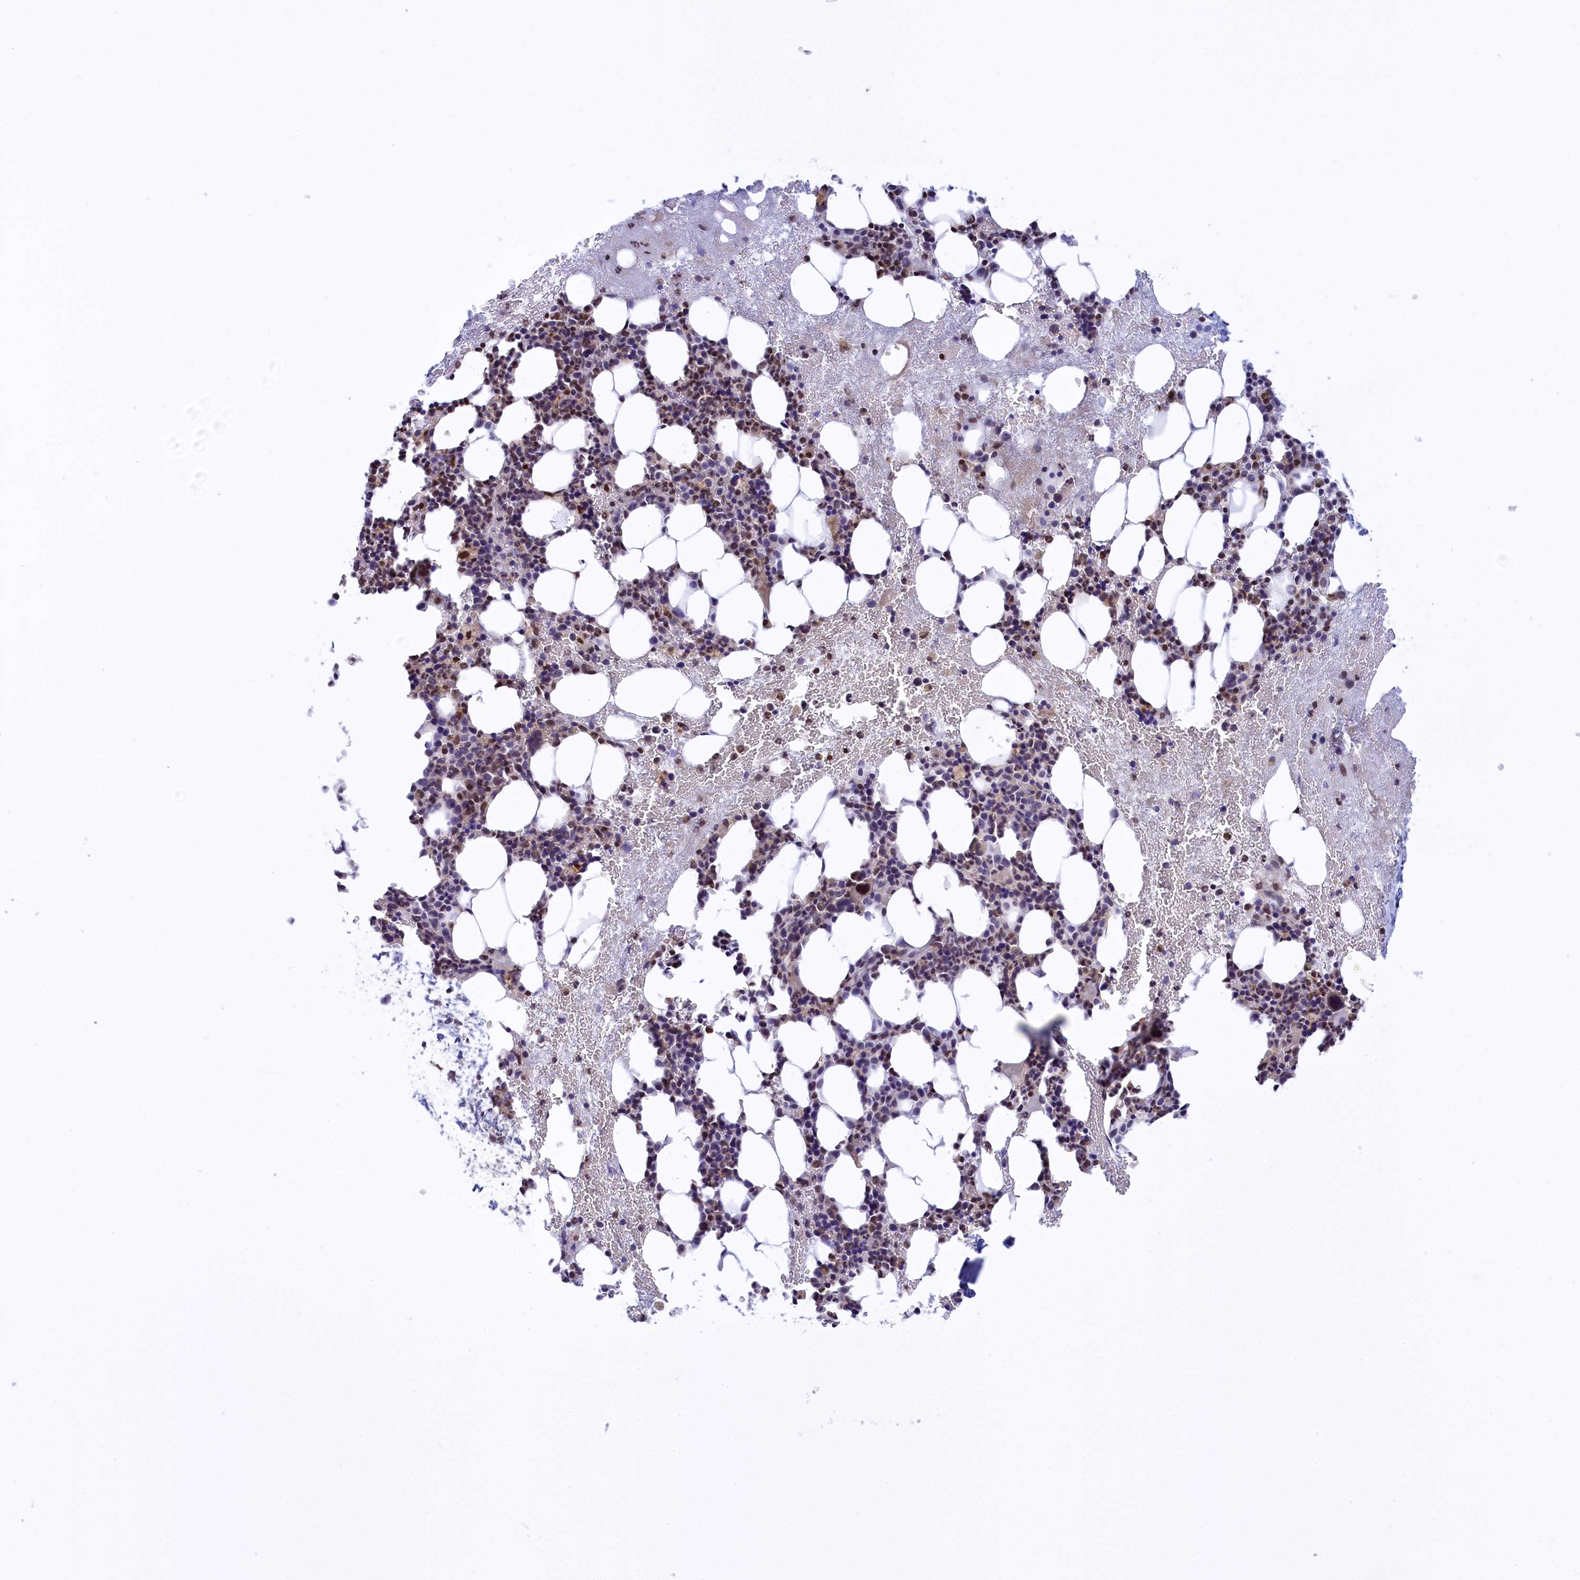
{"staining": {"intensity": "moderate", "quantity": "25%-75%", "location": "nuclear"}, "tissue": "bone marrow", "cell_type": "Hematopoietic cells", "image_type": "normal", "snomed": [{"axis": "morphology", "description": "Normal tissue, NOS"}, {"axis": "topography", "description": "Bone marrow"}], "caption": "Bone marrow stained for a protein (brown) reveals moderate nuclear positive positivity in approximately 25%-75% of hematopoietic cells.", "gene": "IZUMO2", "patient": {"sex": "female", "age": 37}}